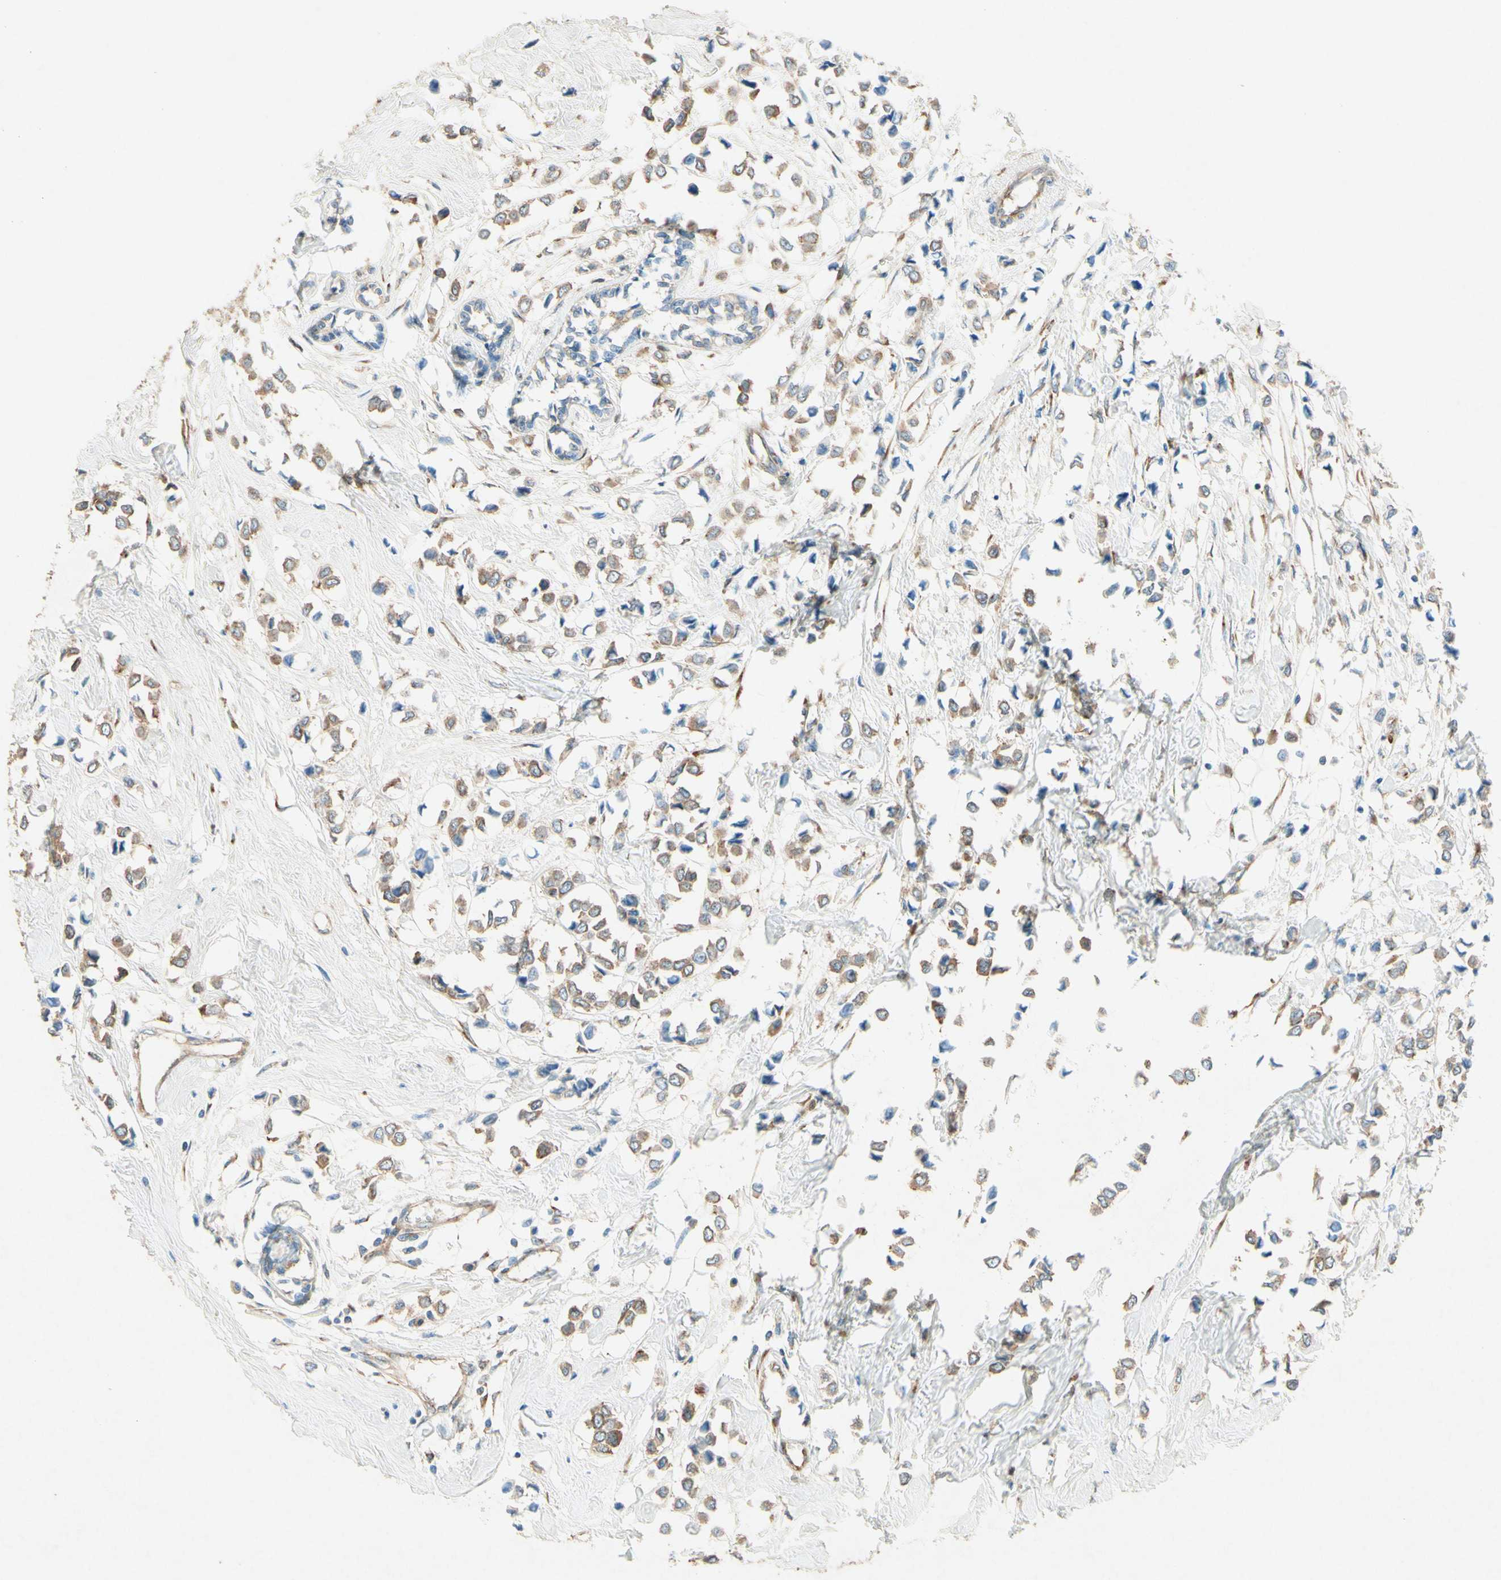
{"staining": {"intensity": "moderate", "quantity": "25%-75%", "location": "cytoplasmic/membranous"}, "tissue": "breast cancer", "cell_type": "Tumor cells", "image_type": "cancer", "snomed": [{"axis": "morphology", "description": "Lobular carcinoma"}, {"axis": "topography", "description": "Breast"}], "caption": "Immunohistochemical staining of human breast cancer exhibits medium levels of moderate cytoplasmic/membranous positivity in approximately 25%-75% of tumor cells.", "gene": "PABPC1", "patient": {"sex": "female", "age": 51}}